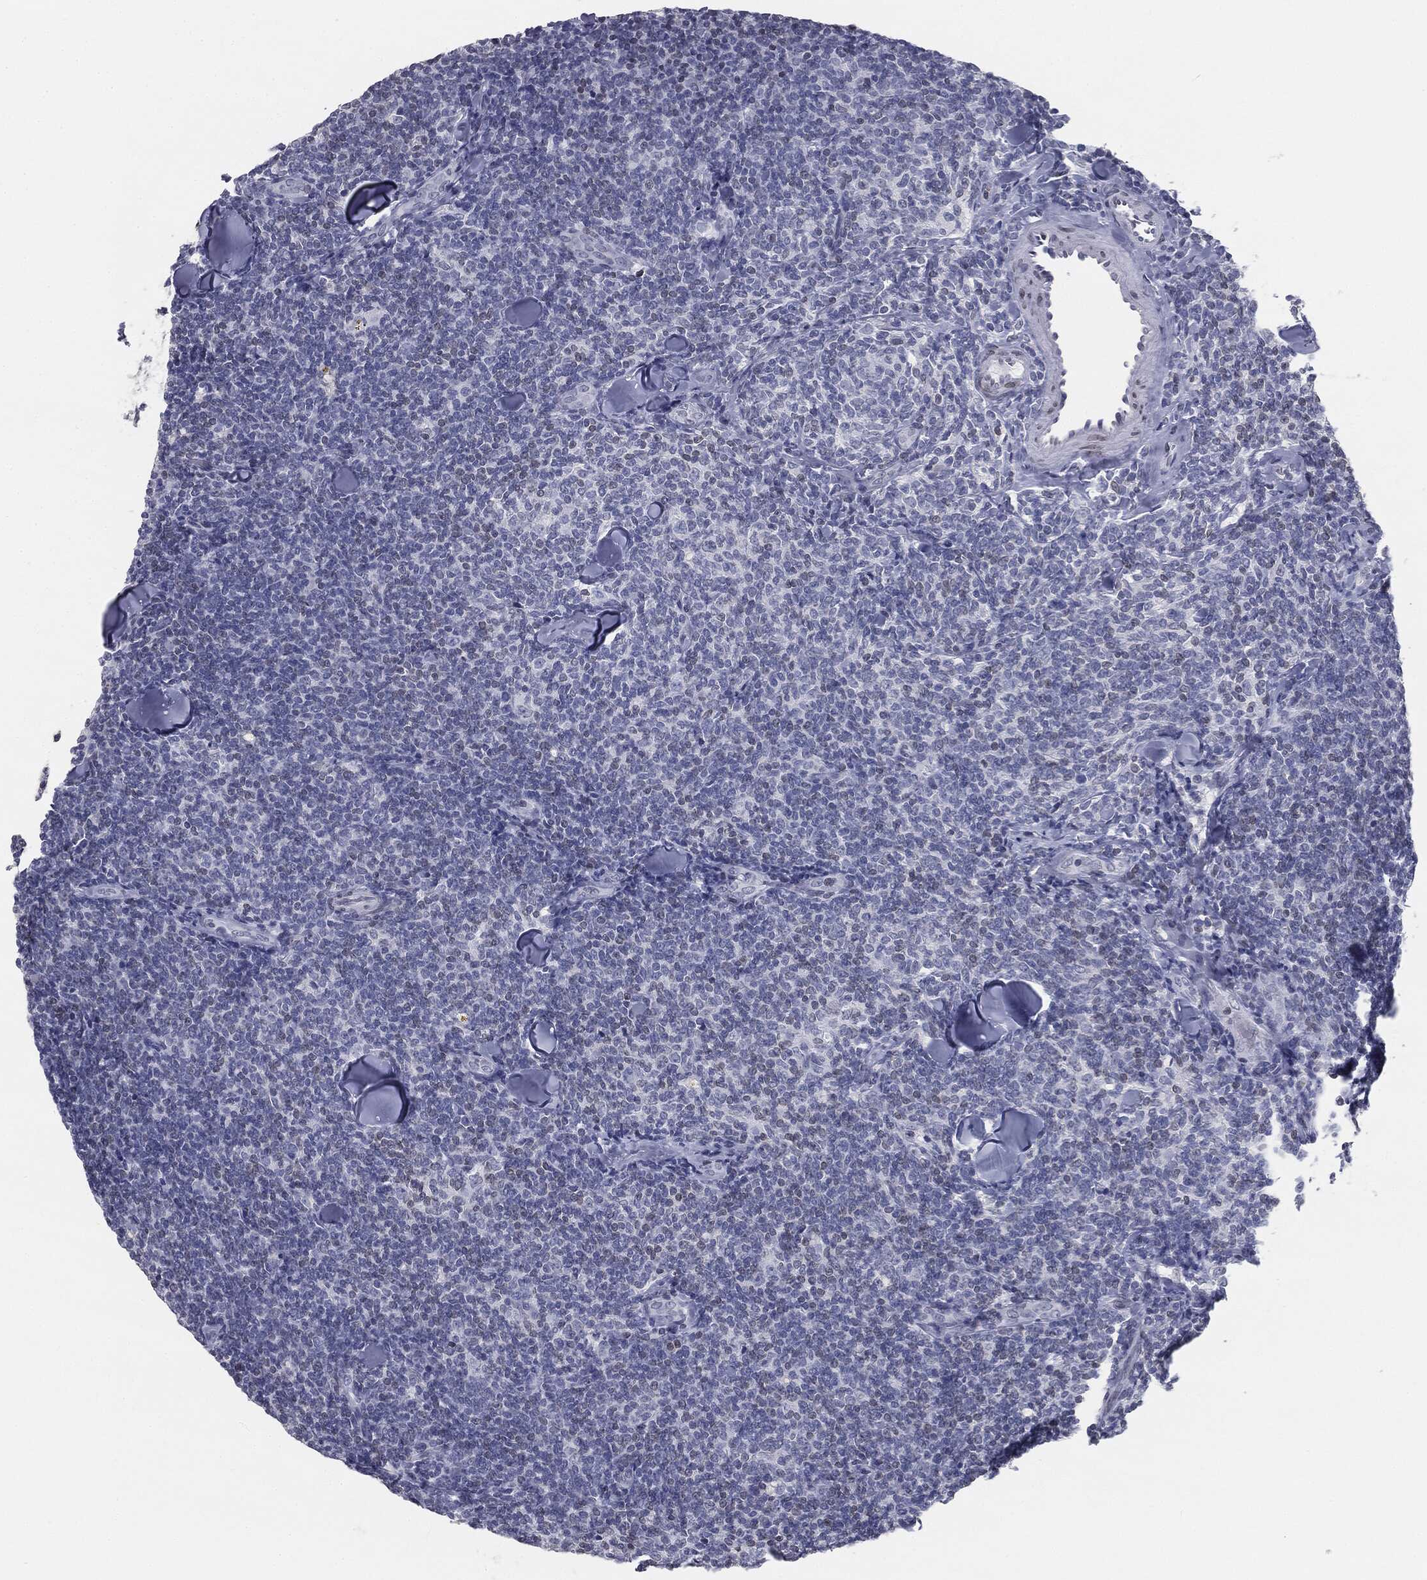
{"staining": {"intensity": "negative", "quantity": "none", "location": "none"}, "tissue": "lymphoma", "cell_type": "Tumor cells", "image_type": "cancer", "snomed": [{"axis": "morphology", "description": "Malignant lymphoma, non-Hodgkin's type, Low grade"}, {"axis": "topography", "description": "Lymph node"}], "caption": "Human lymphoma stained for a protein using immunohistochemistry (IHC) exhibits no expression in tumor cells.", "gene": "ALDOB", "patient": {"sex": "female", "age": 56}}